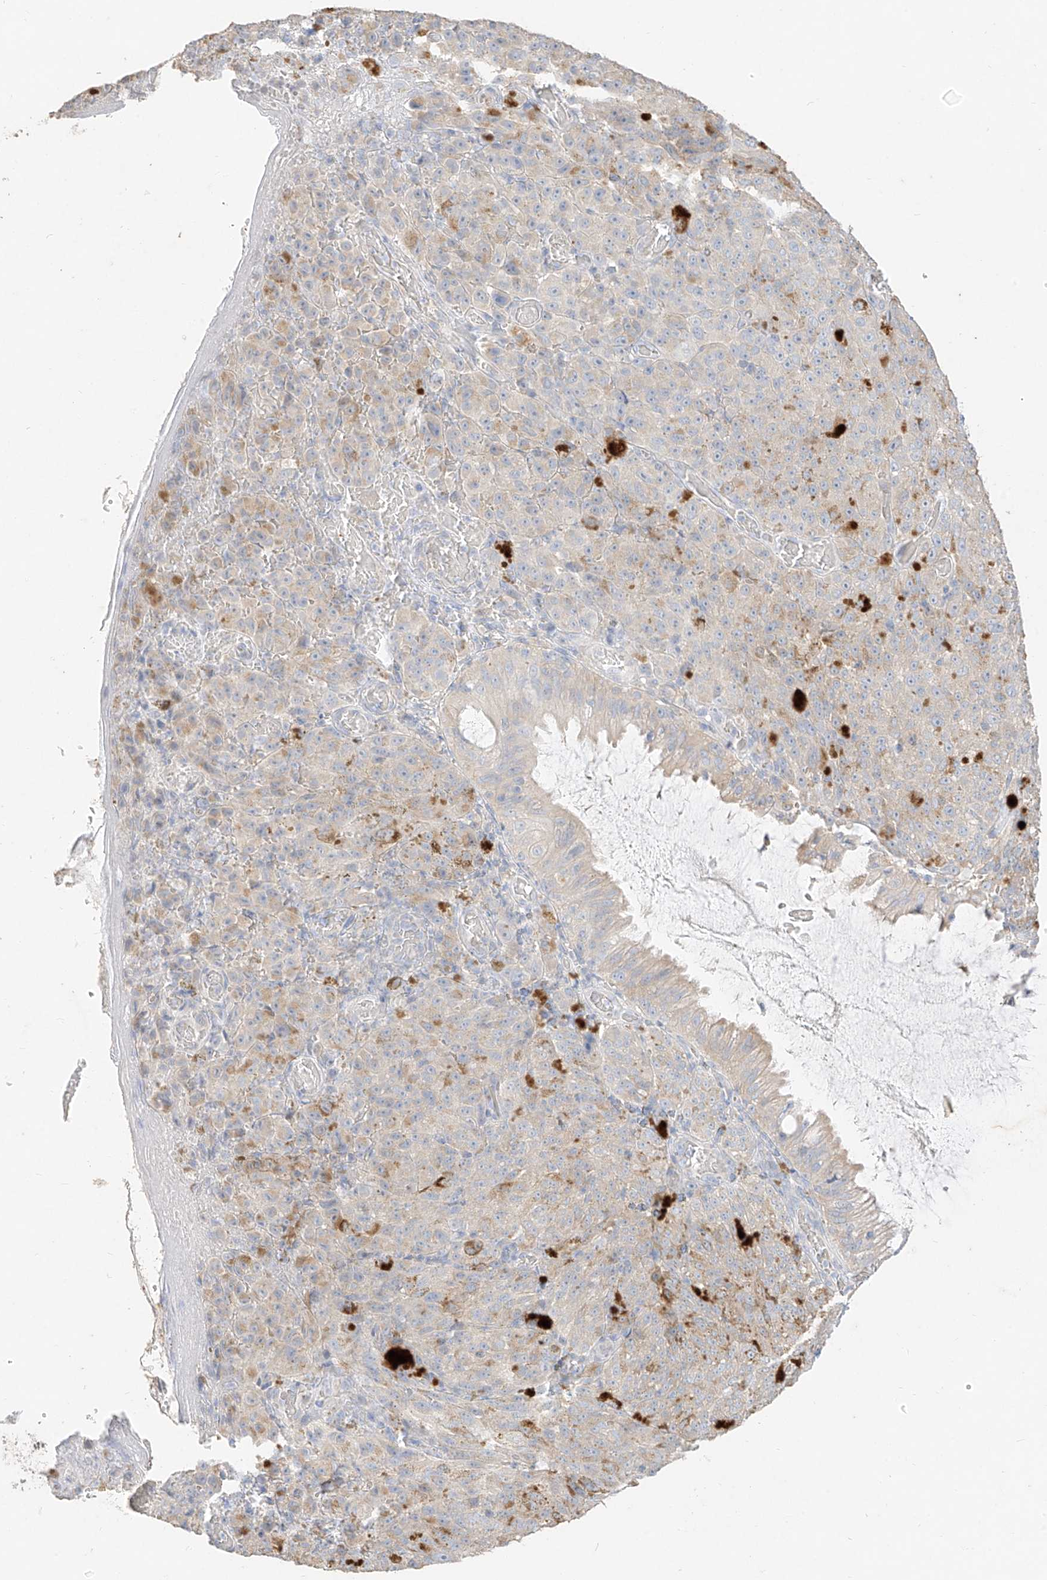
{"staining": {"intensity": "negative", "quantity": "none", "location": "none"}, "tissue": "melanoma", "cell_type": "Tumor cells", "image_type": "cancer", "snomed": [{"axis": "morphology", "description": "Malignant melanoma, NOS"}, {"axis": "topography", "description": "Rectum"}], "caption": "A high-resolution photomicrograph shows immunohistochemistry staining of malignant melanoma, which displays no significant staining in tumor cells.", "gene": "ZZEF1", "patient": {"sex": "female", "age": 81}}